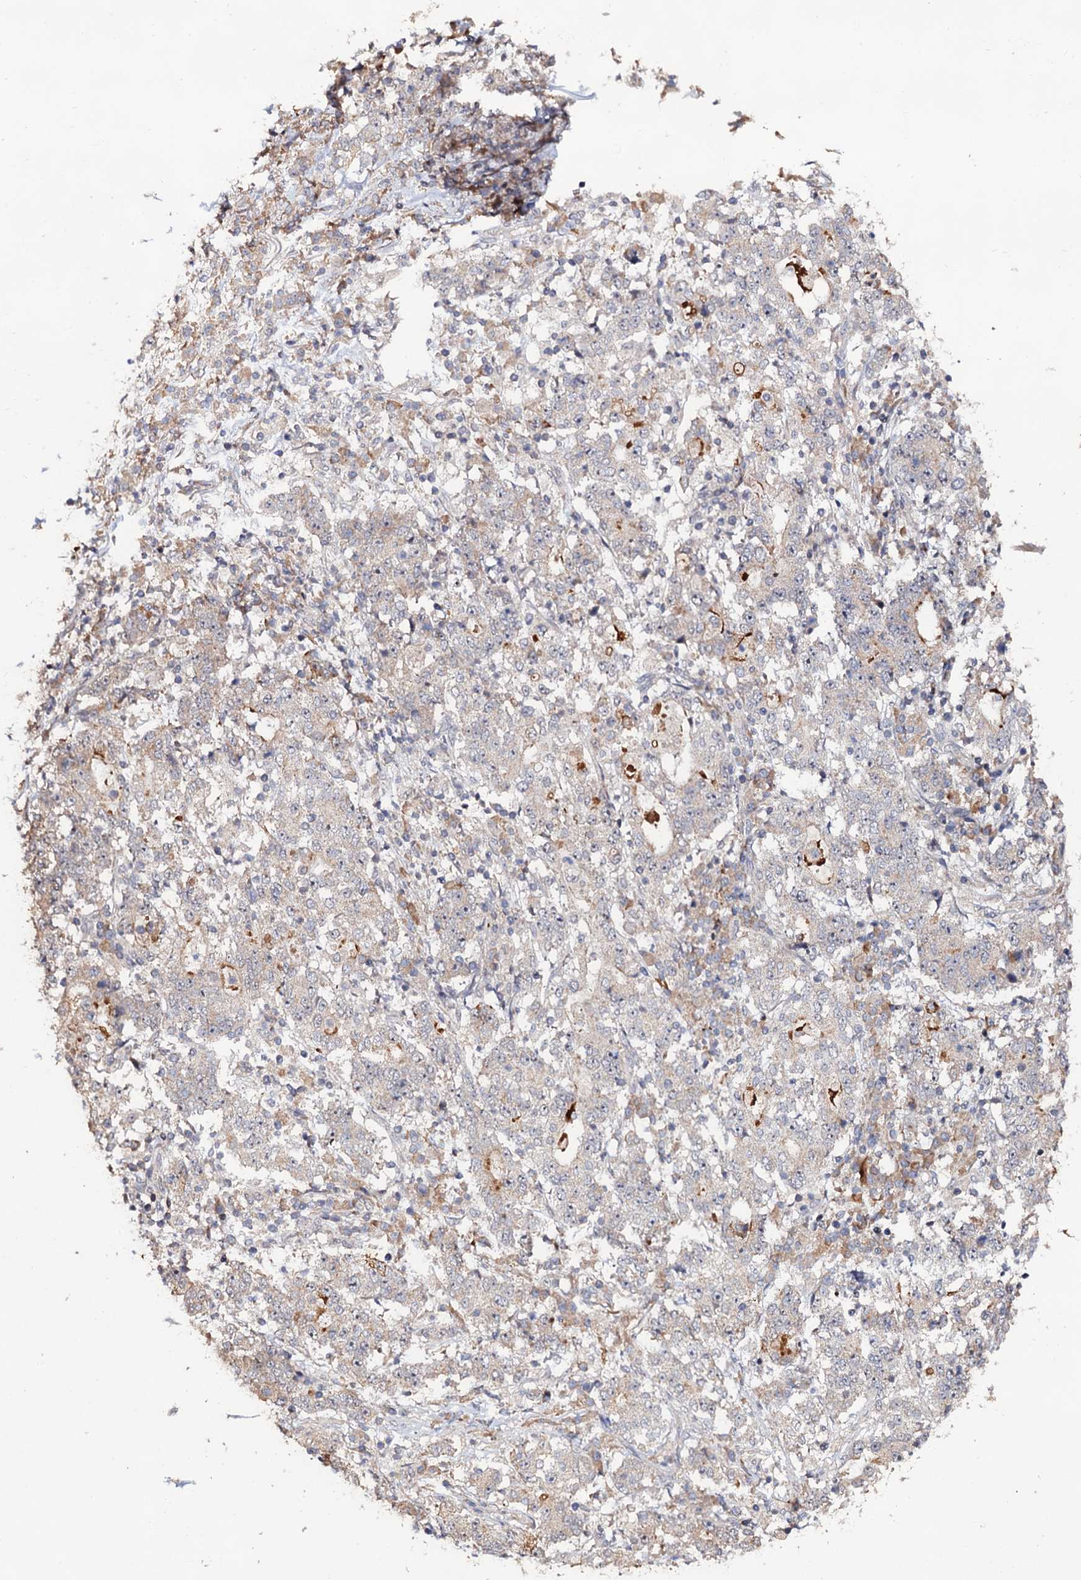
{"staining": {"intensity": "negative", "quantity": "none", "location": "none"}, "tissue": "stomach cancer", "cell_type": "Tumor cells", "image_type": "cancer", "snomed": [{"axis": "morphology", "description": "Adenocarcinoma, NOS"}, {"axis": "topography", "description": "Stomach"}], "caption": "Stomach cancer (adenocarcinoma) was stained to show a protein in brown. There is no significant staining in tumor cells.", "gene": "LRRC63", "patient": {"sex": "male", "age": 59}}